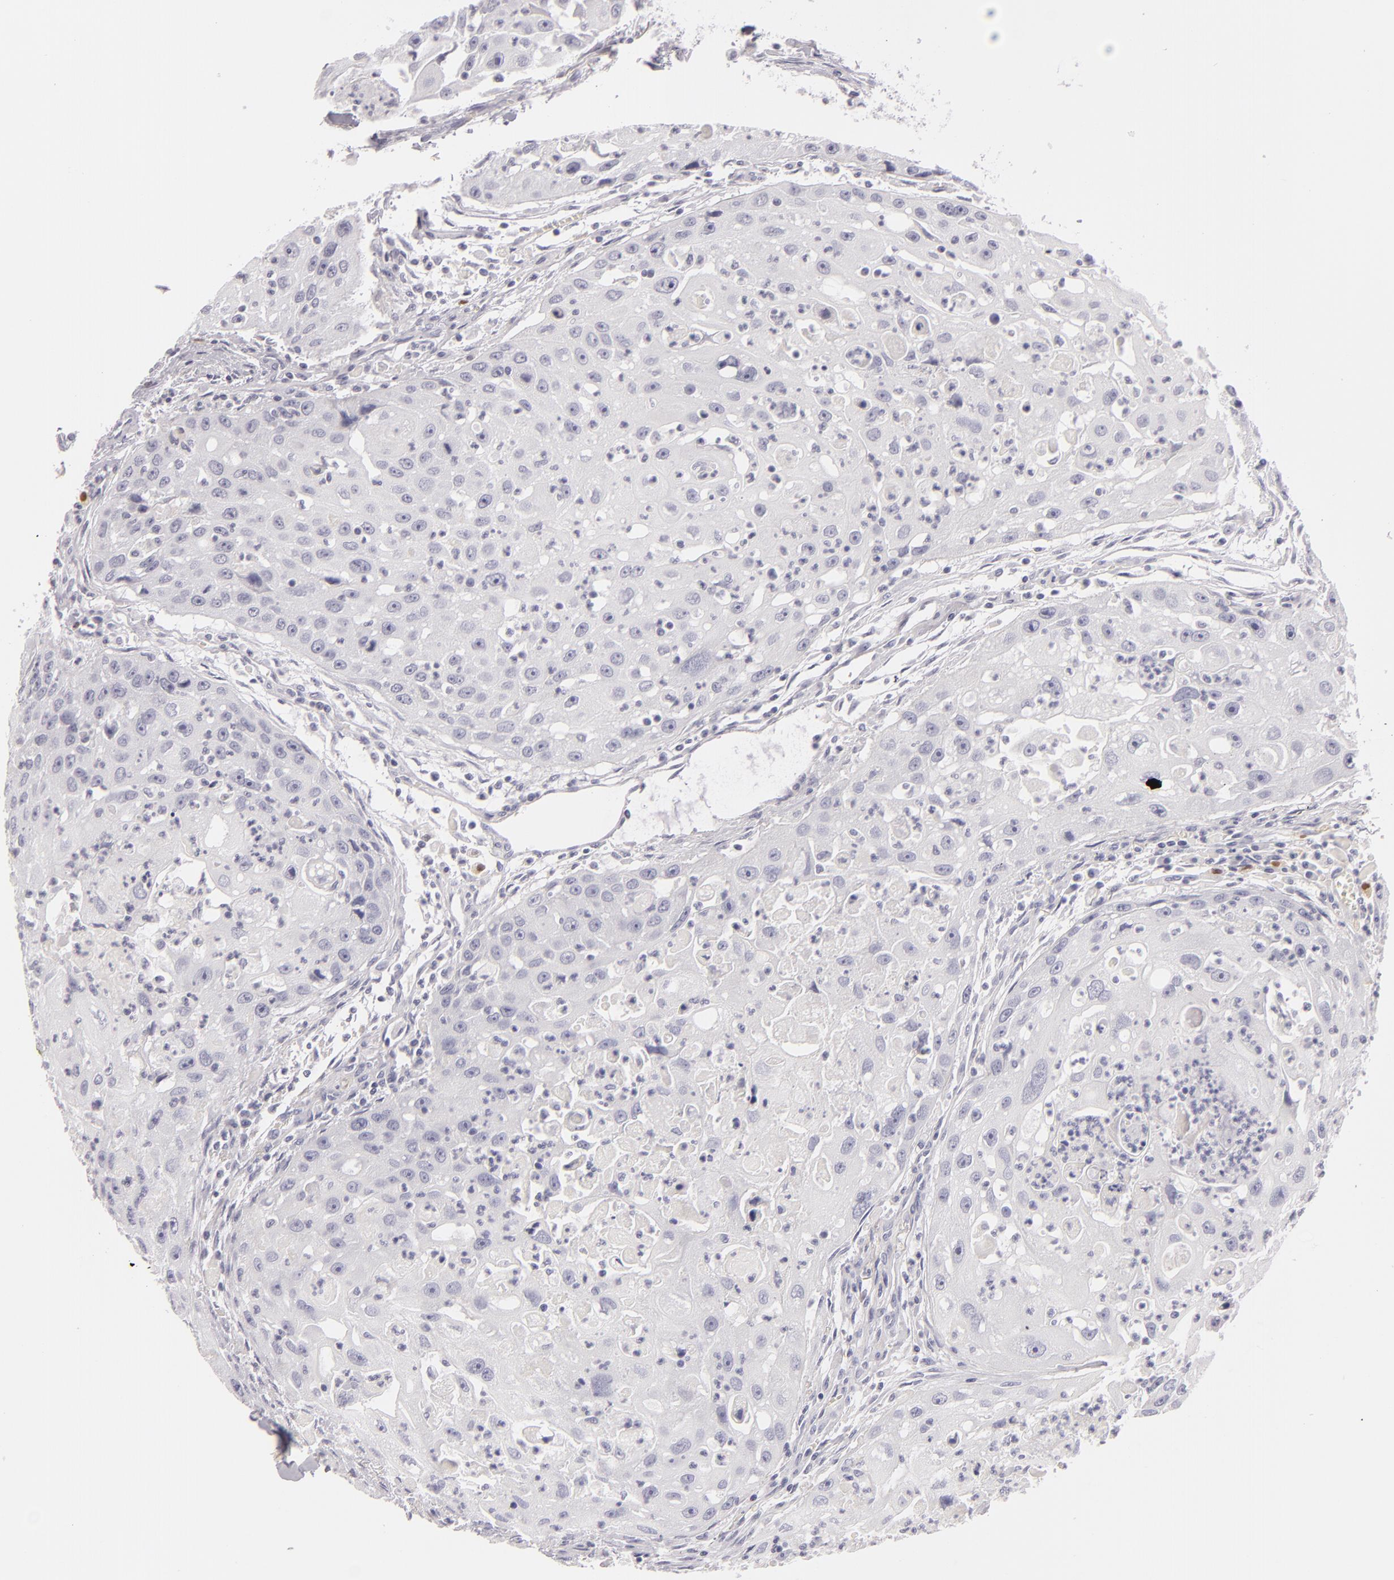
{"staining": {"intensity": "negative", "quantity": "none", "location": "none"}, "tissue": "head and neck cancer", "cell_type": "Tumor cells", "image_type": "cancer", "snomed": [{"axis": "morphology", "description": "Squamous cell carcinoma, NOS"}, {"axis": "topography", "description": "Head-Neck"}], "caption": "IHC image of neoplastic tissue: head and neck cancer stained with DAB shows no significant protein staining in tumor cells.", "gene": "F13A1", "patient": {"sex": "male", "age": 64}}